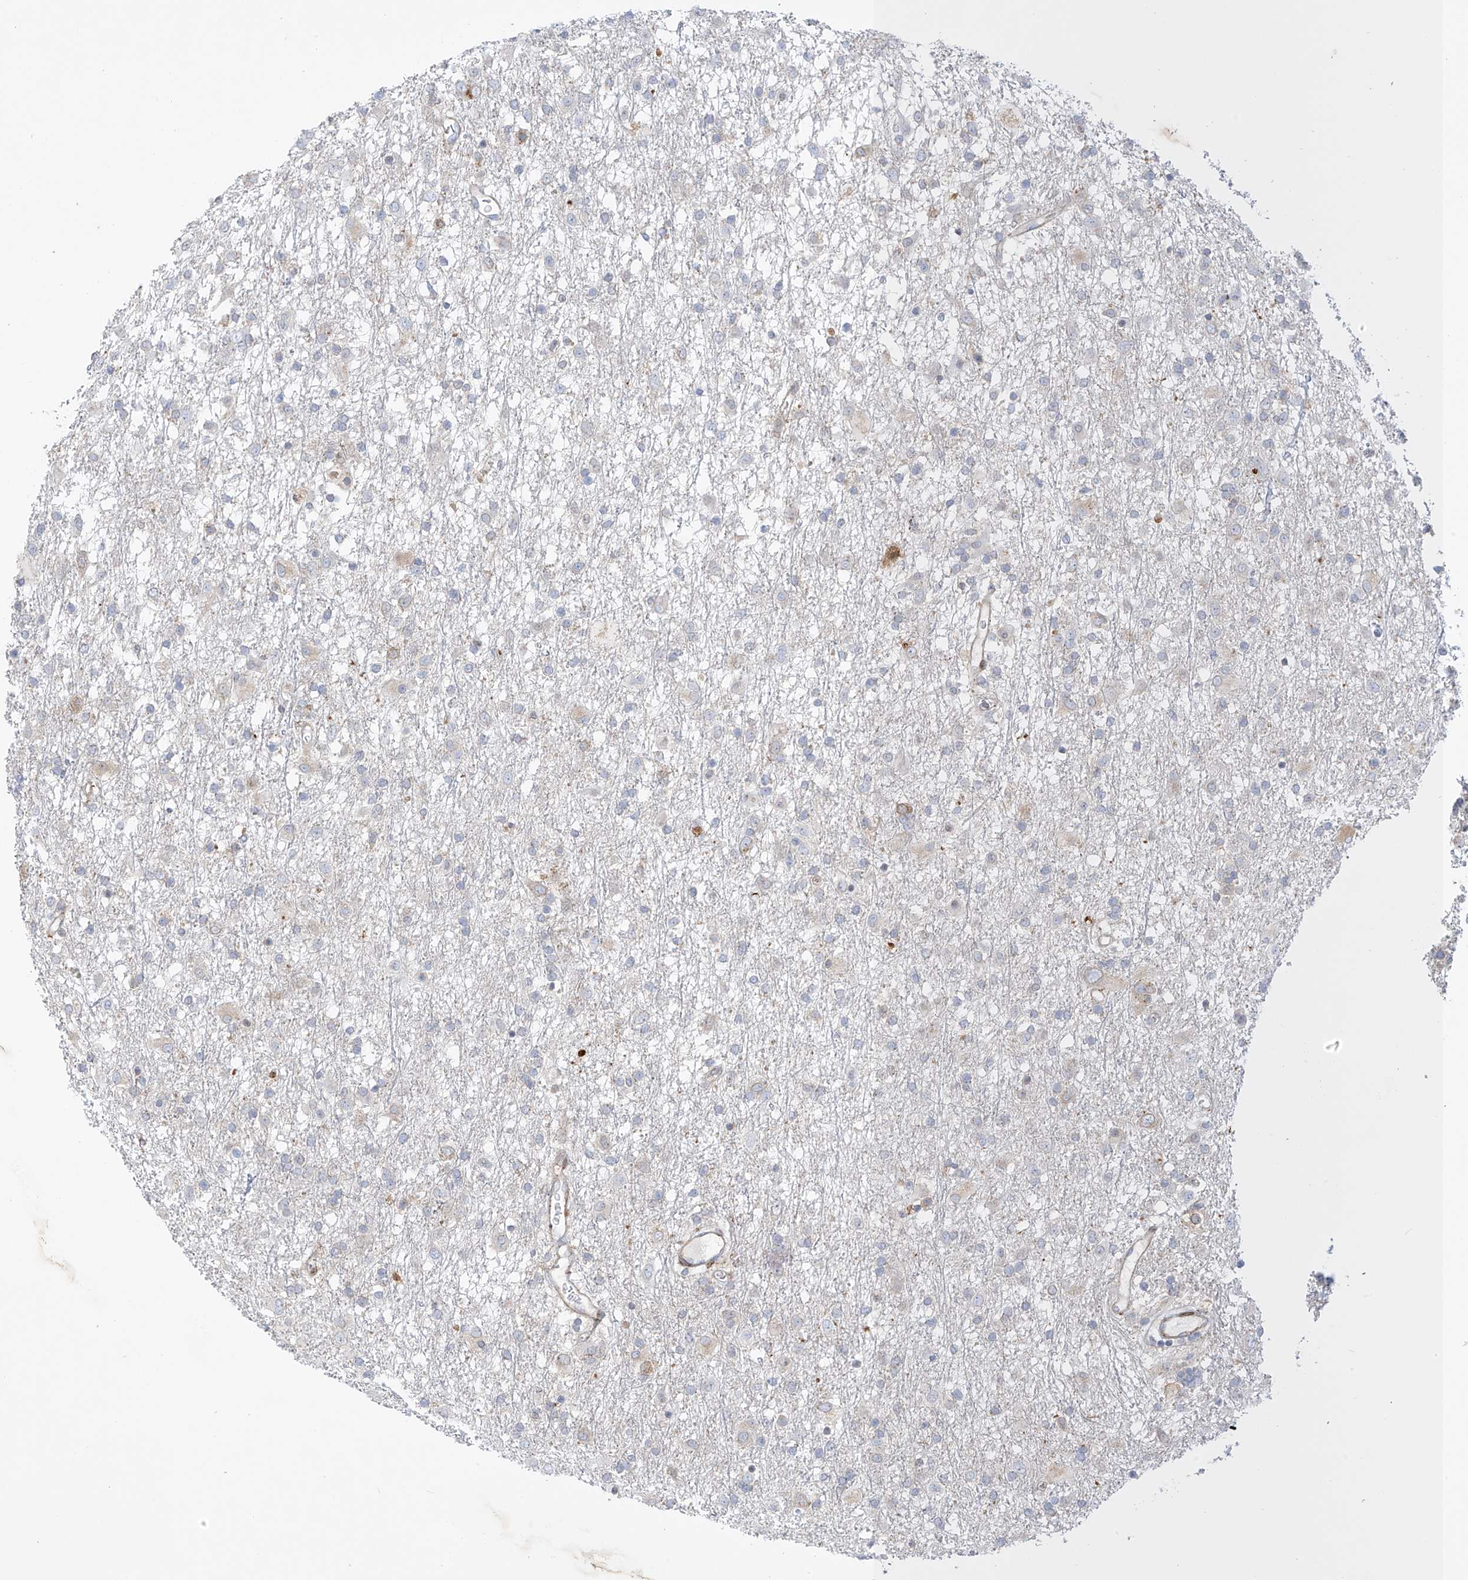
{"staining": {"intensity": "negative", "quantity": "none", "location": "none"}, "tissue": "glioma", "cell_type": "Tumor cells", "image_type": "cancer", "snomed": [{"axis": "morphology", "description": "Glioma, malignant, Low grade"}, {"axis": "topography", "description": "Brain"}], "caption": "Glioma was stained to show a protein in brown. There is no significant positivity in tumor cells. (Stains: DAB (3,3'-diaminobenzidine) immunohistochemistry (IHC) with hematoxylin counter stain, Microscopy: brightfield microscopy at high magnification).", "gene": "PCYOX1", "patient": {"sex": "male", "age": 65}}